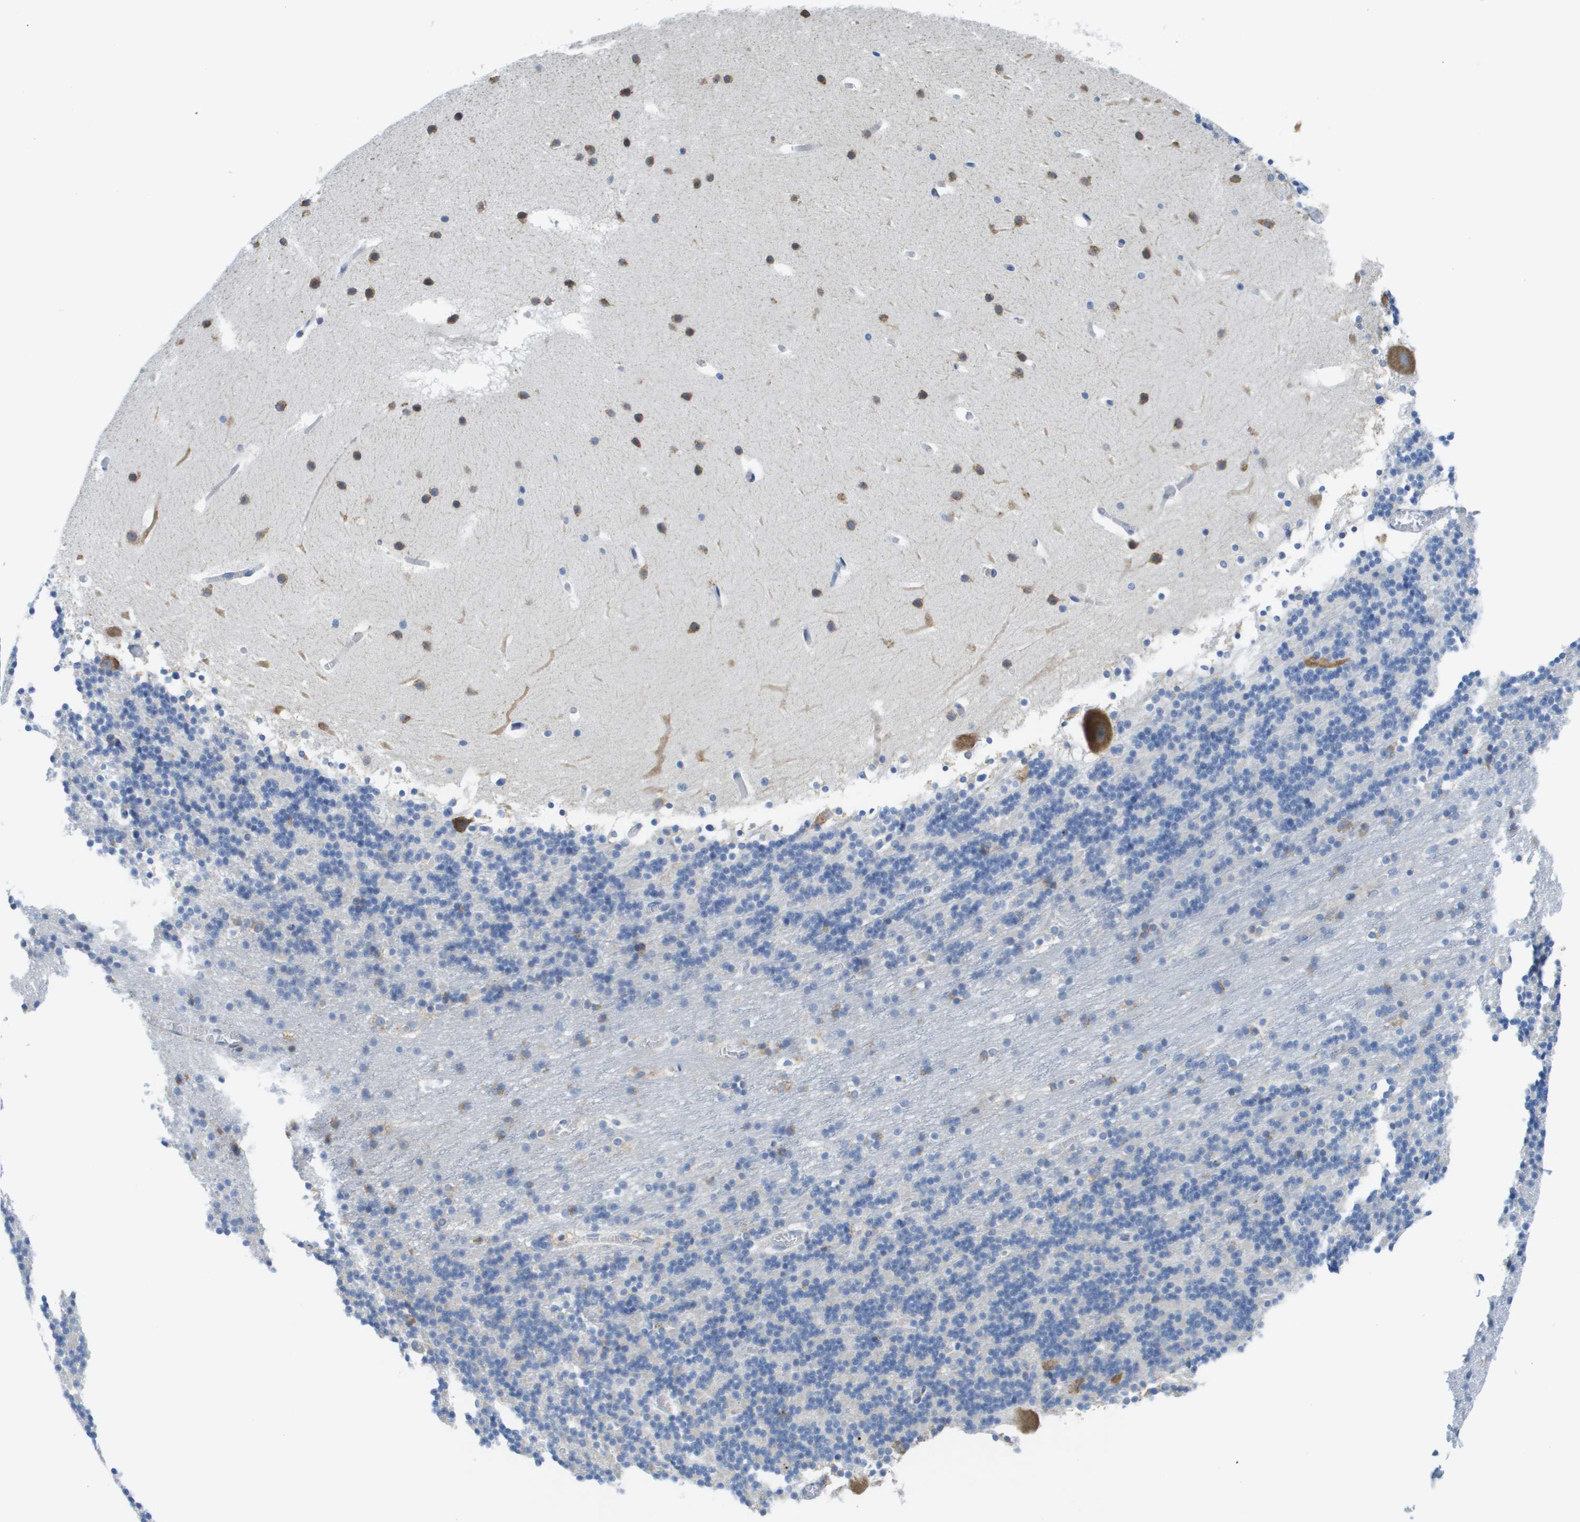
{"staining": {"intensity": "negative", "quantity": "none", "location": "none"}, "tissue": "cerebellum", "cell_type": "Cells in granular layer", "image_type": "normal", "snomed": [{"axis": "morphology", "description": "Normal tissue, NOS"}, {"axis": "topography", "description": "Cerebellum"}], "caption": "A histopathology image of cerebellum stained for a protein reveals no brown staining in cells in granular layer. (Brightfield microscopy of DAB (3,3'-diaminobenzidine) immunohistochemistry (IHC) at high magnification).", "gene": "SDR42E1", "patient": {"sex": "male", "age": 45}}